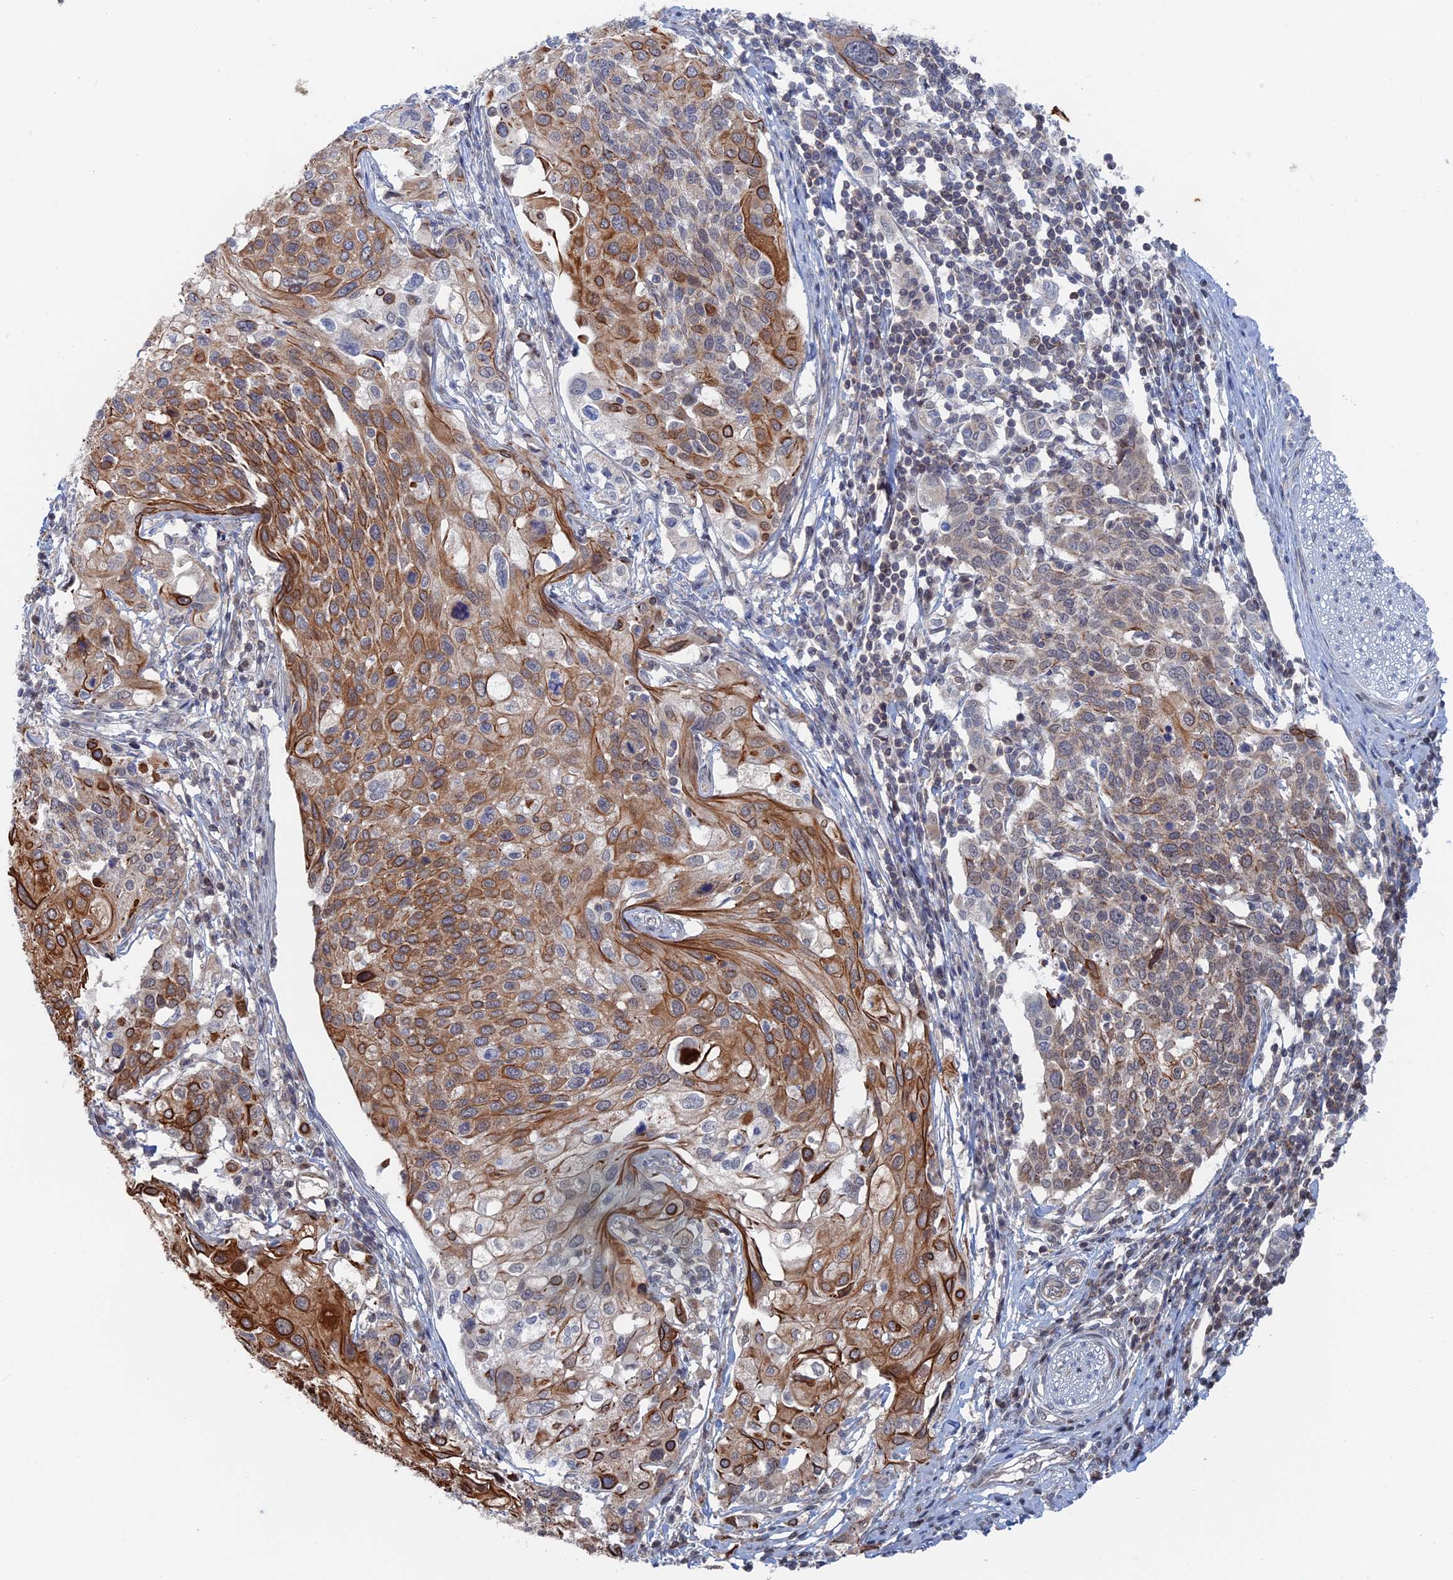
{"staining": {"intensity": "moderate", "quantity": ">75%", "location": "cytoplasmic/membranous"}, "tissue": "cervical cancer", "cell_type": "Tumor cells", "image_type": "cancer", "snomed": [{"axis": "morphology", "description": "Squamous cell carcinoma, NOS"}, {"axis": "topography", "description": "Cervix"}], "caption": "This image exhibits cervical squamous cell carcinoma stained with immunohistochemistry to label a protein in brown. The cytoplasmic/membranous of tumor cells show moderate positivity for the protein. Nuclei are counter-stained blue.", "gene": "IL7", "patient": {"sex": "female", "age": 44}}